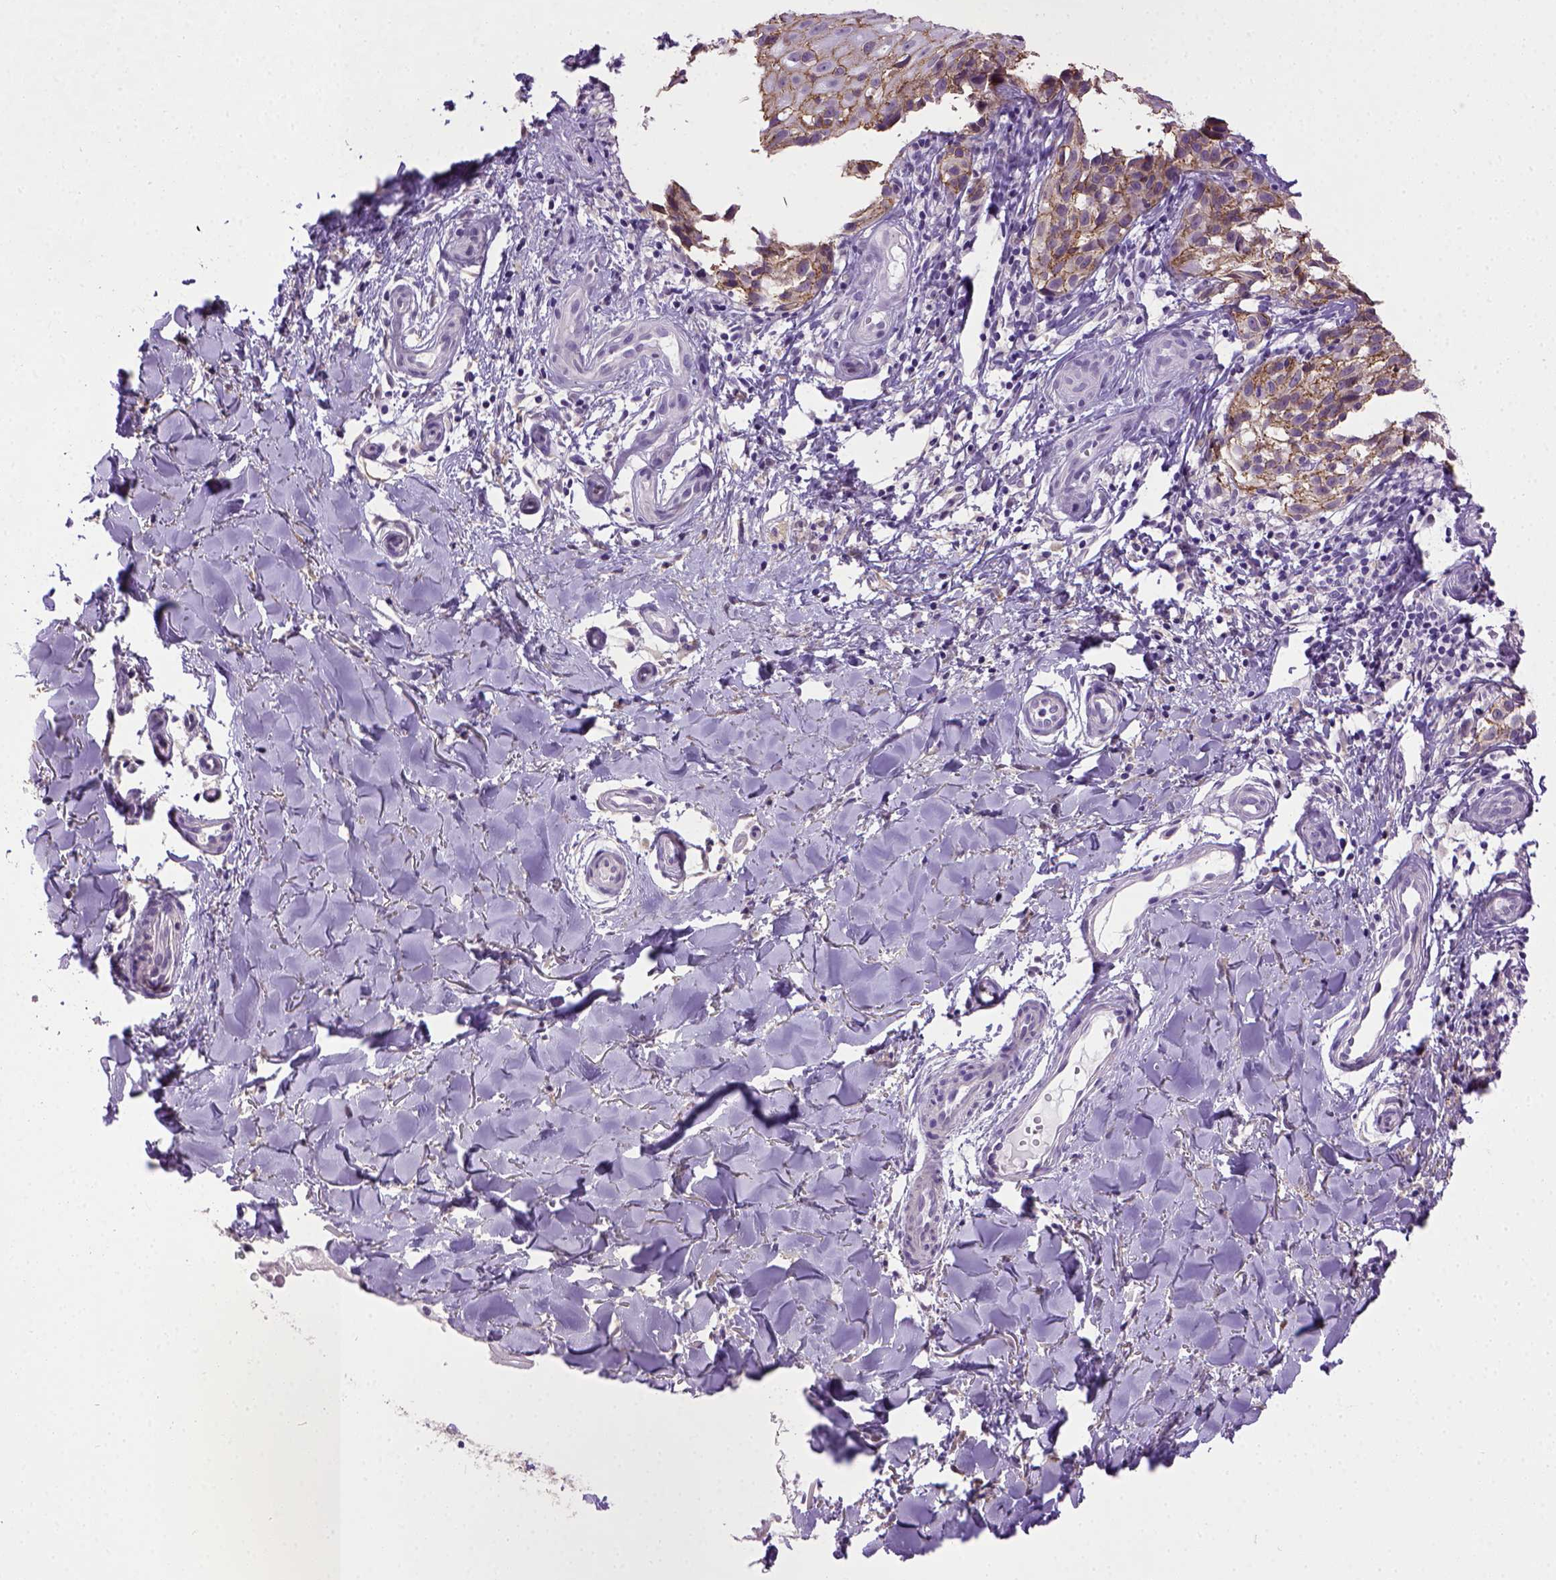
{"staining": {"intensity": "weak", "quantity": "25%-75%", "location": "cytoplasmic/membranous"}, "tissue": "melanoma", "cell_type": "Tumor cells", "image_type": "cancer", "snomed": [{"axis": "morphology", "description": "Malignant melanoma, NOS"}, {"axis": "topography", "description": "Skin"}], "caption": "DAB immunohistochemical staining of human malignant melanoma demonstrates weak cytoplasmic/membranous protein positivity in approximately 25%-75% of tumor cells.", "gene": "CDH1", "patient": {"sex": "female", "age": 53}}